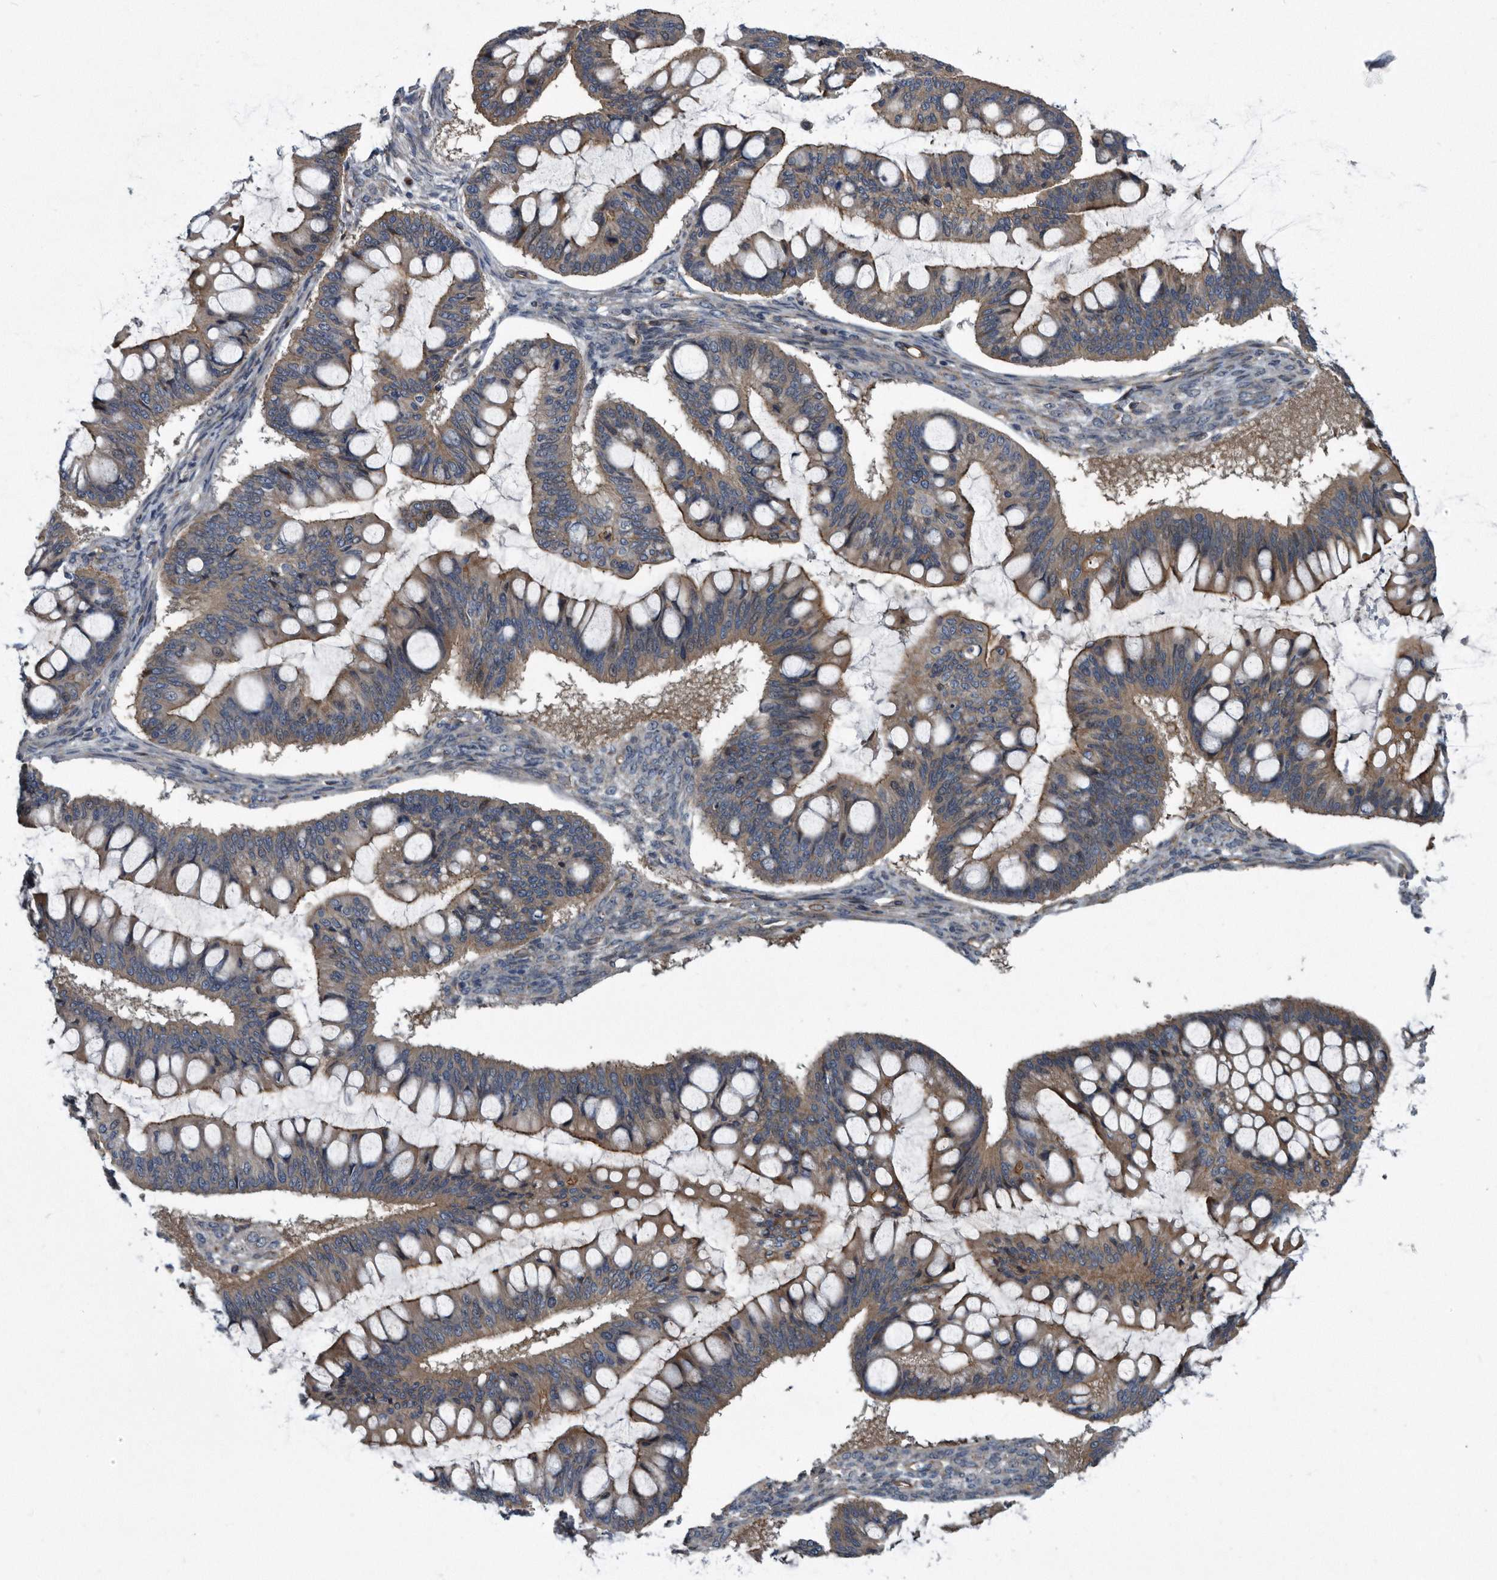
{"staining": {"intensity": "moderate", "quantity": ">75%", "location": "cytoplasmic/membranous"}, "tissue": "ovarian cancer", "cell_type": "Tumor cells", "image_type": "cancer", "snomed": [{"axis": "morphology", "description": "Cystadenocarcinoma, mucinous, NOS"}, {"axis": "topography", "description": "Ovary"}], "caption": "This is a photomicrograph of immunohistochemistry staining of ovarian mucinous cystadenocarcinoma, which shows moderate expression in the cytoplasmic/membranous of tumor cells.", "gene": "ARMCX1", "patient": {"sex": "female", "age": 73}}